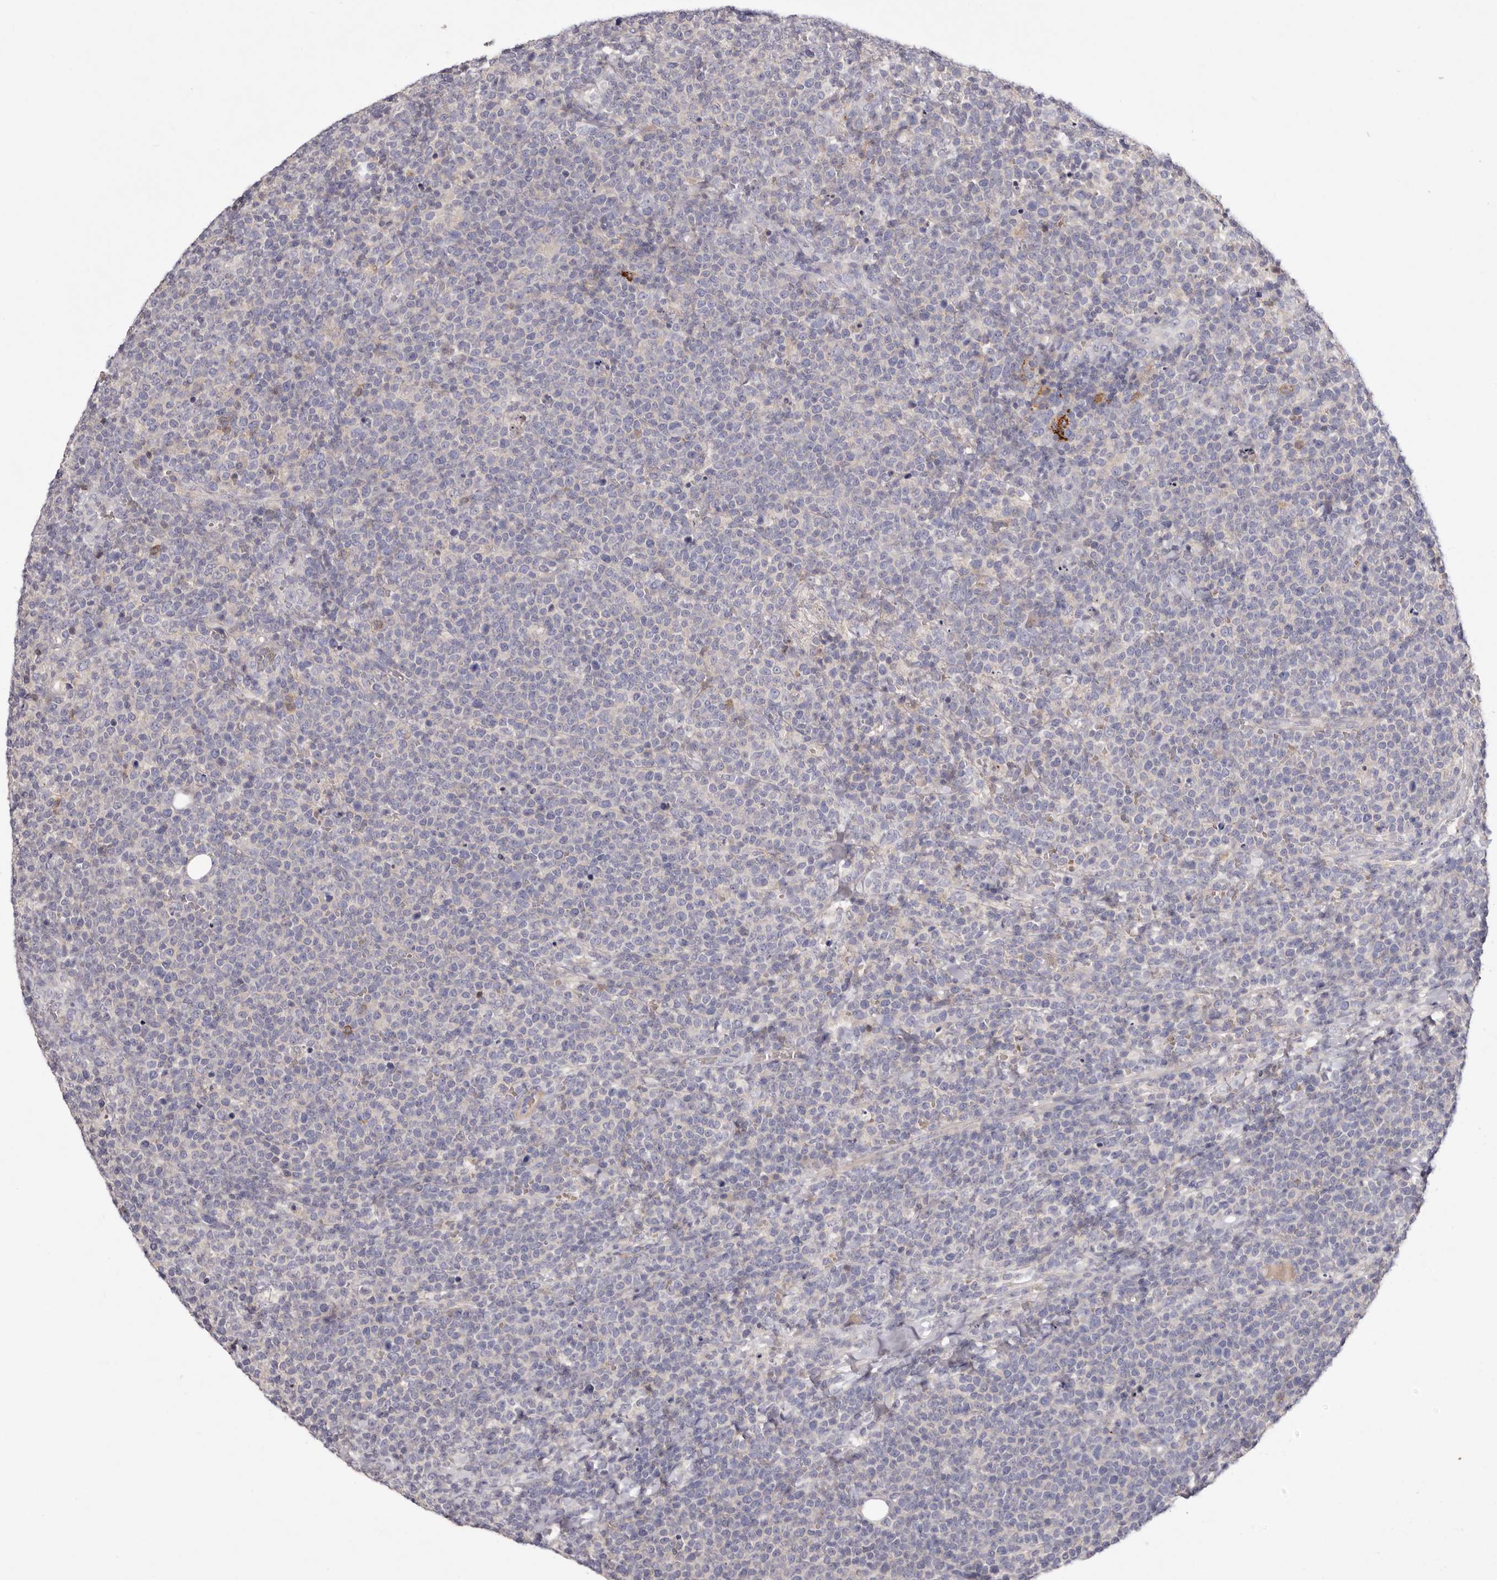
{"staining": {"intensity": "negative", "quantity": "none", "location": "none"}, "tissue": "lymphoma", "cell_type": "Tumor cells", "image_type": "cancer", "snomed": [{"axis": "morphology", "description": "Malignant lymphoma, non-Hodgkin's type, High grade"}, {"axis": "topography", "description": "Lymph node"}], "caption": "IHC histopathology image of neoplastic tissue: human lymphoma stained with DAB demonstrates no significant protein positivity in tumor cells.", "gene": "S1PR5", "patient": {"sex": "male", "age": 61}}